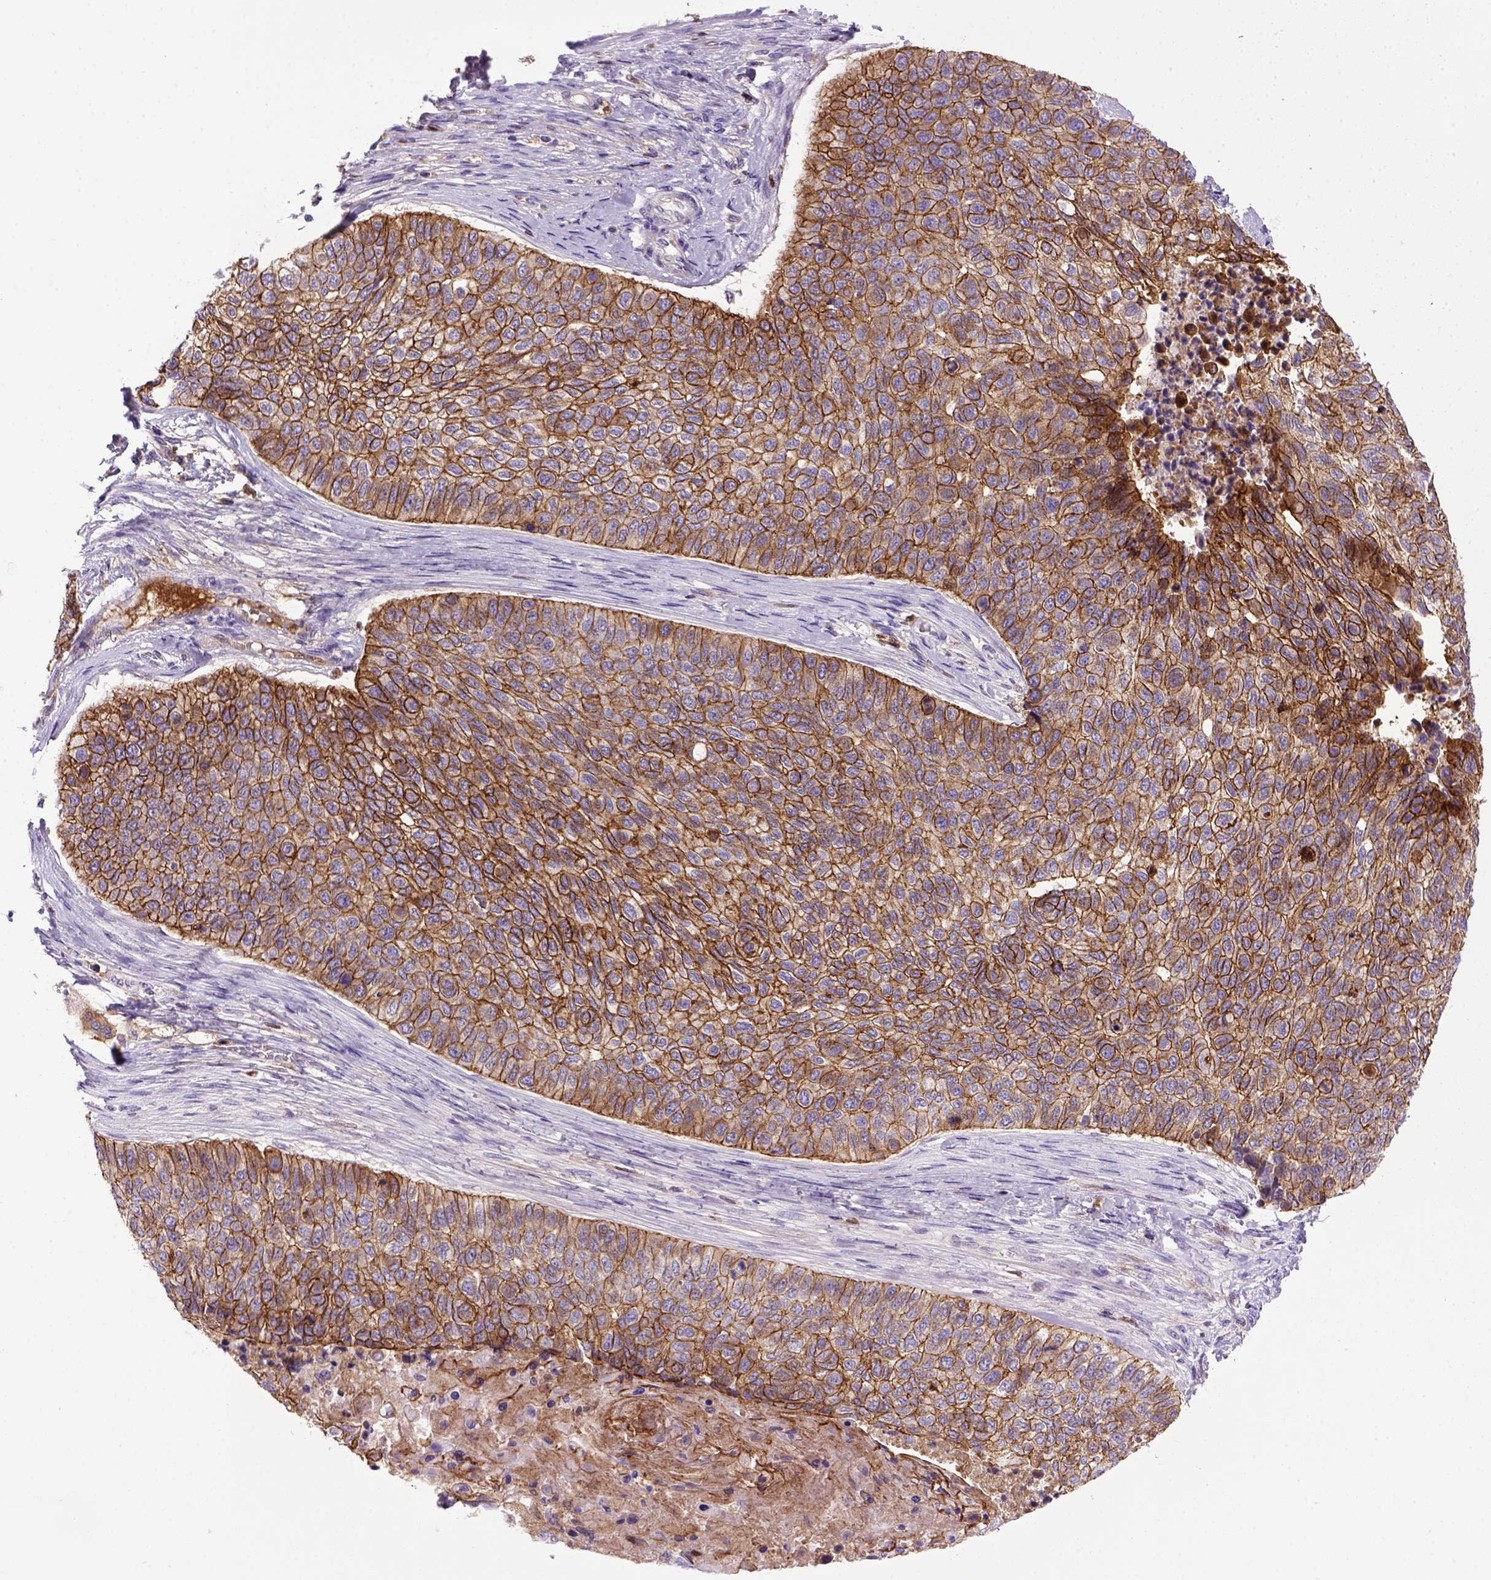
{"staining": {"intensity": "strong", "quantity": ">75%", "location": "cytoplasmic/membranous"}, "tissue": "lung cancer", "cell_type": "Tumor cells", "image_type": "cancer", "snomed": [{"axis": "morphology", "description": "Squamous cell carcinoma, NOS"}, {"axis": "topography", "description": "Lung"}], "caption": "Human squamous cell carcinoma (lung) stained with a brown dye demonstrates strong cytoplasmic/membranous positive expression in approximately >75% of tumor cells.", "gene": "CDH1", "patient": {"sex": "male", "age": 69}}